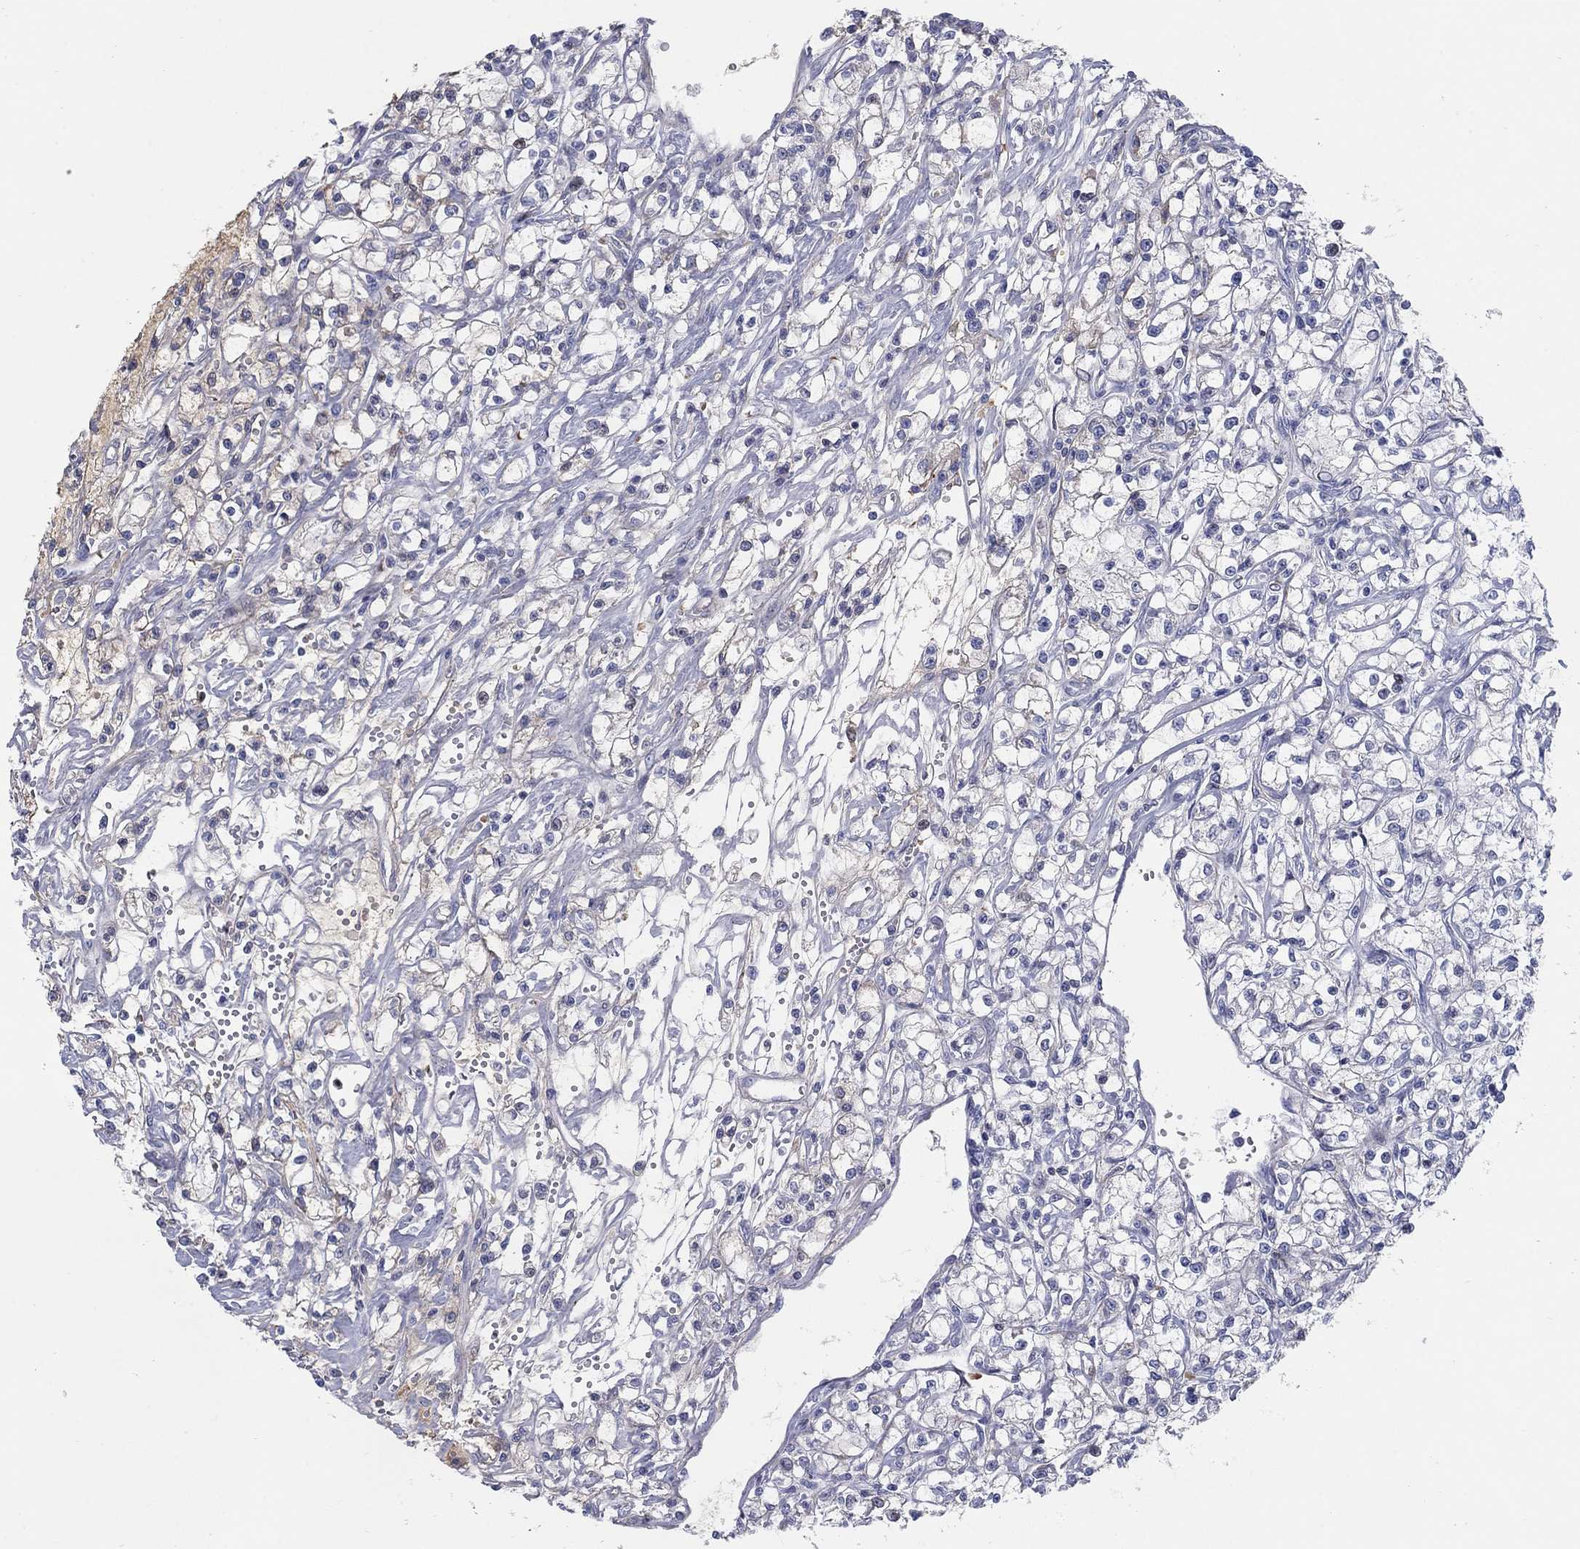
{"staining": {"intensity": "negative", "quantity": "none", "location": "none"}, "tissue": "renal cancer", "cell_type": "Tumor cells", "image_type": "cancer", "snomed": [{"axis": "morphology", "description": "Adenocarcinoma, NOS"}, {"axis": "topography", "description": "Kidney"}], "caption": "Immunohistochemical staining of human renal cancer displays no significant staining in tumor cells.", "gene": "HEATR4", "patient": {"sex": "female", "age": 59}}